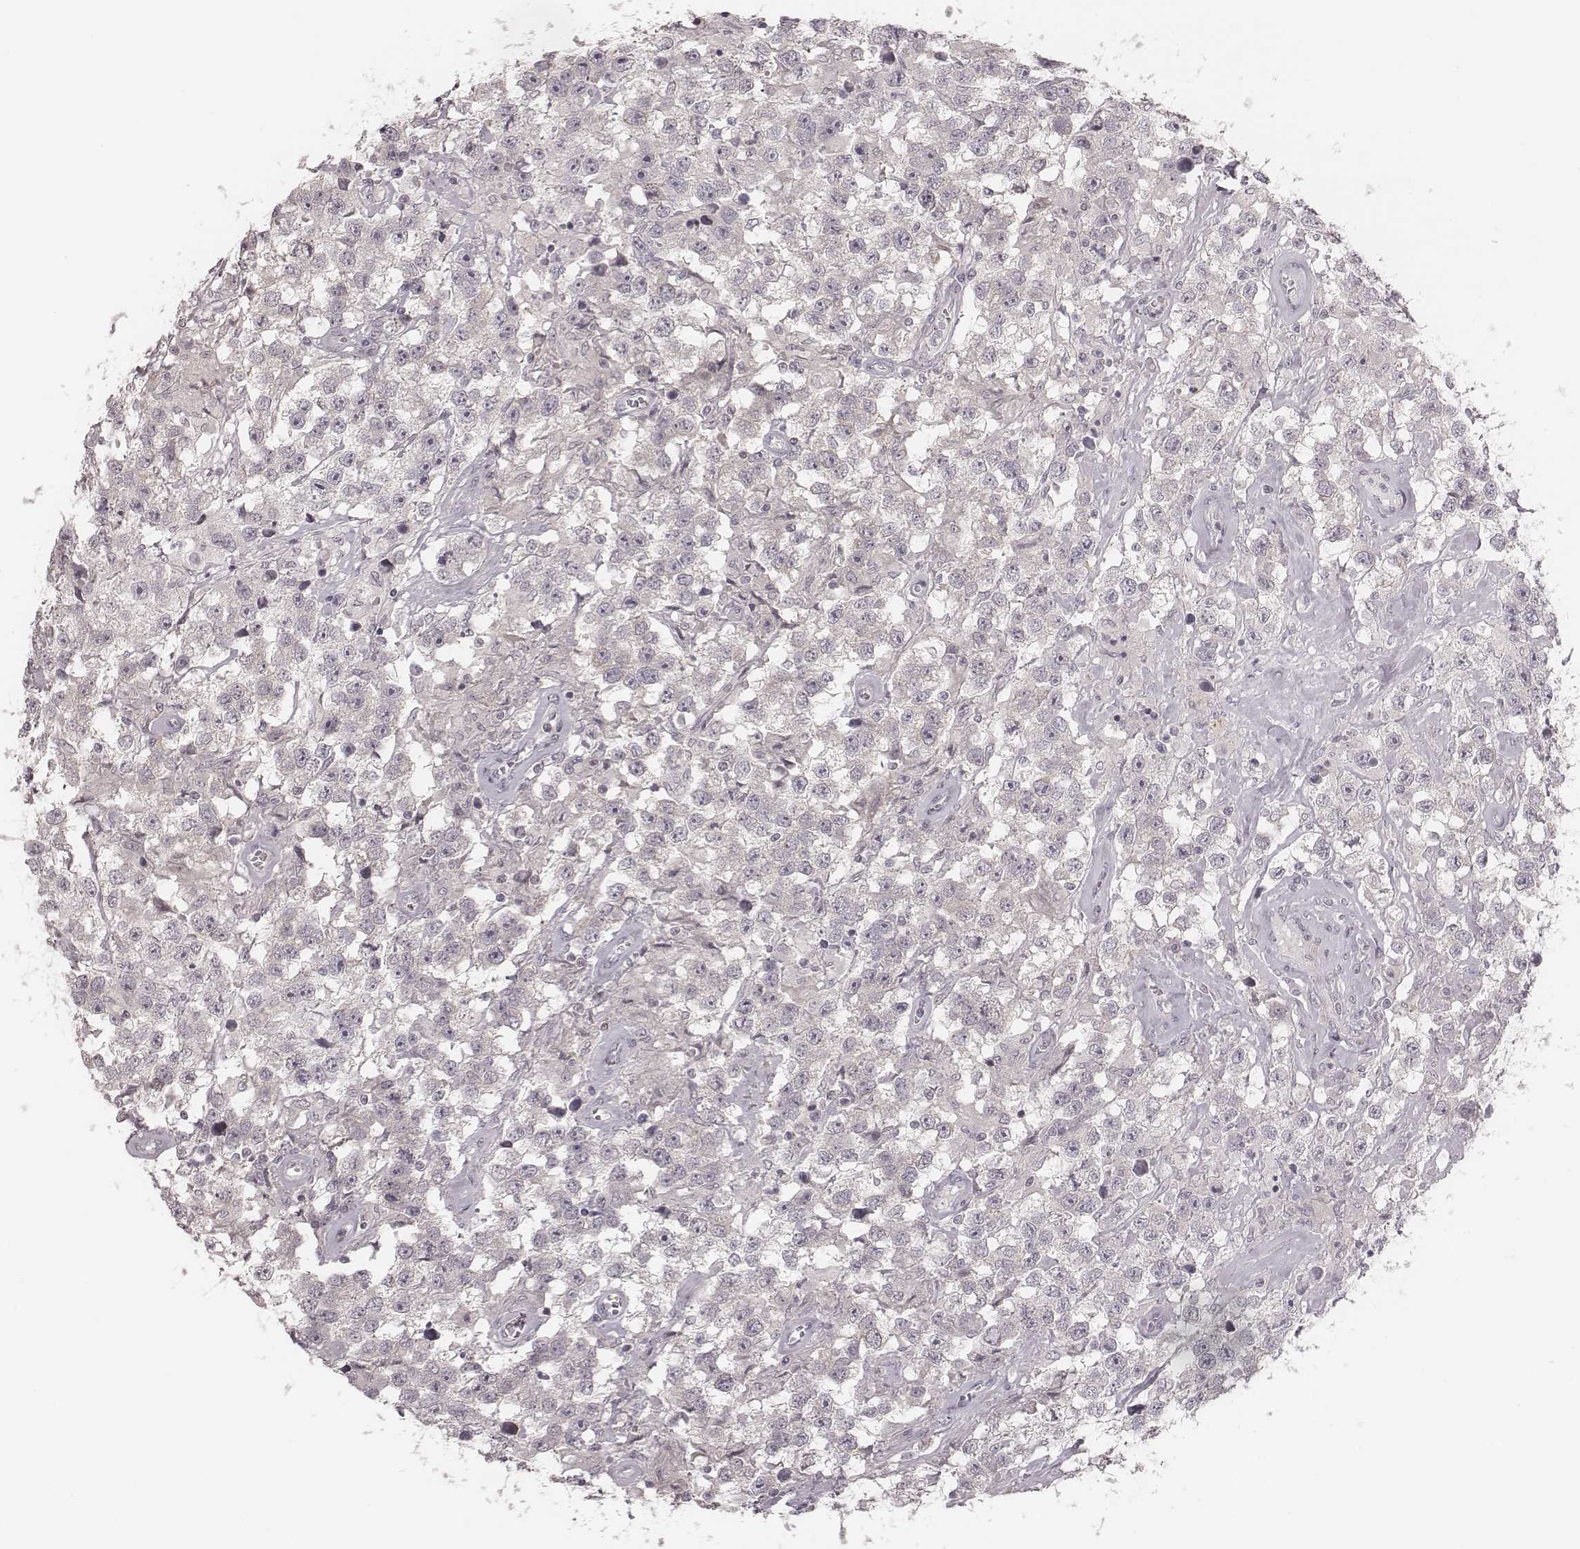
{"staining": {"intensity": "negative", "quantity": "none", "location": "none"}, "tissue": "testis cancer", "cell_type": "Tumor cells", "image_type": "cancer", "snomed": [{"axis": "morphology", "description": "Seminoma, NOS"}, {"axis": "topography", "description": "Testis"}], "caption": "The photomicrograph shows no significant staining in tumor cells of testis seminoma. (Brightfield microscopy of DAB (3,3'-diaminobenzidine) IHC at high magnification).", "gene": "ACACB", "patient": {"sex": "male", "age": 43}}